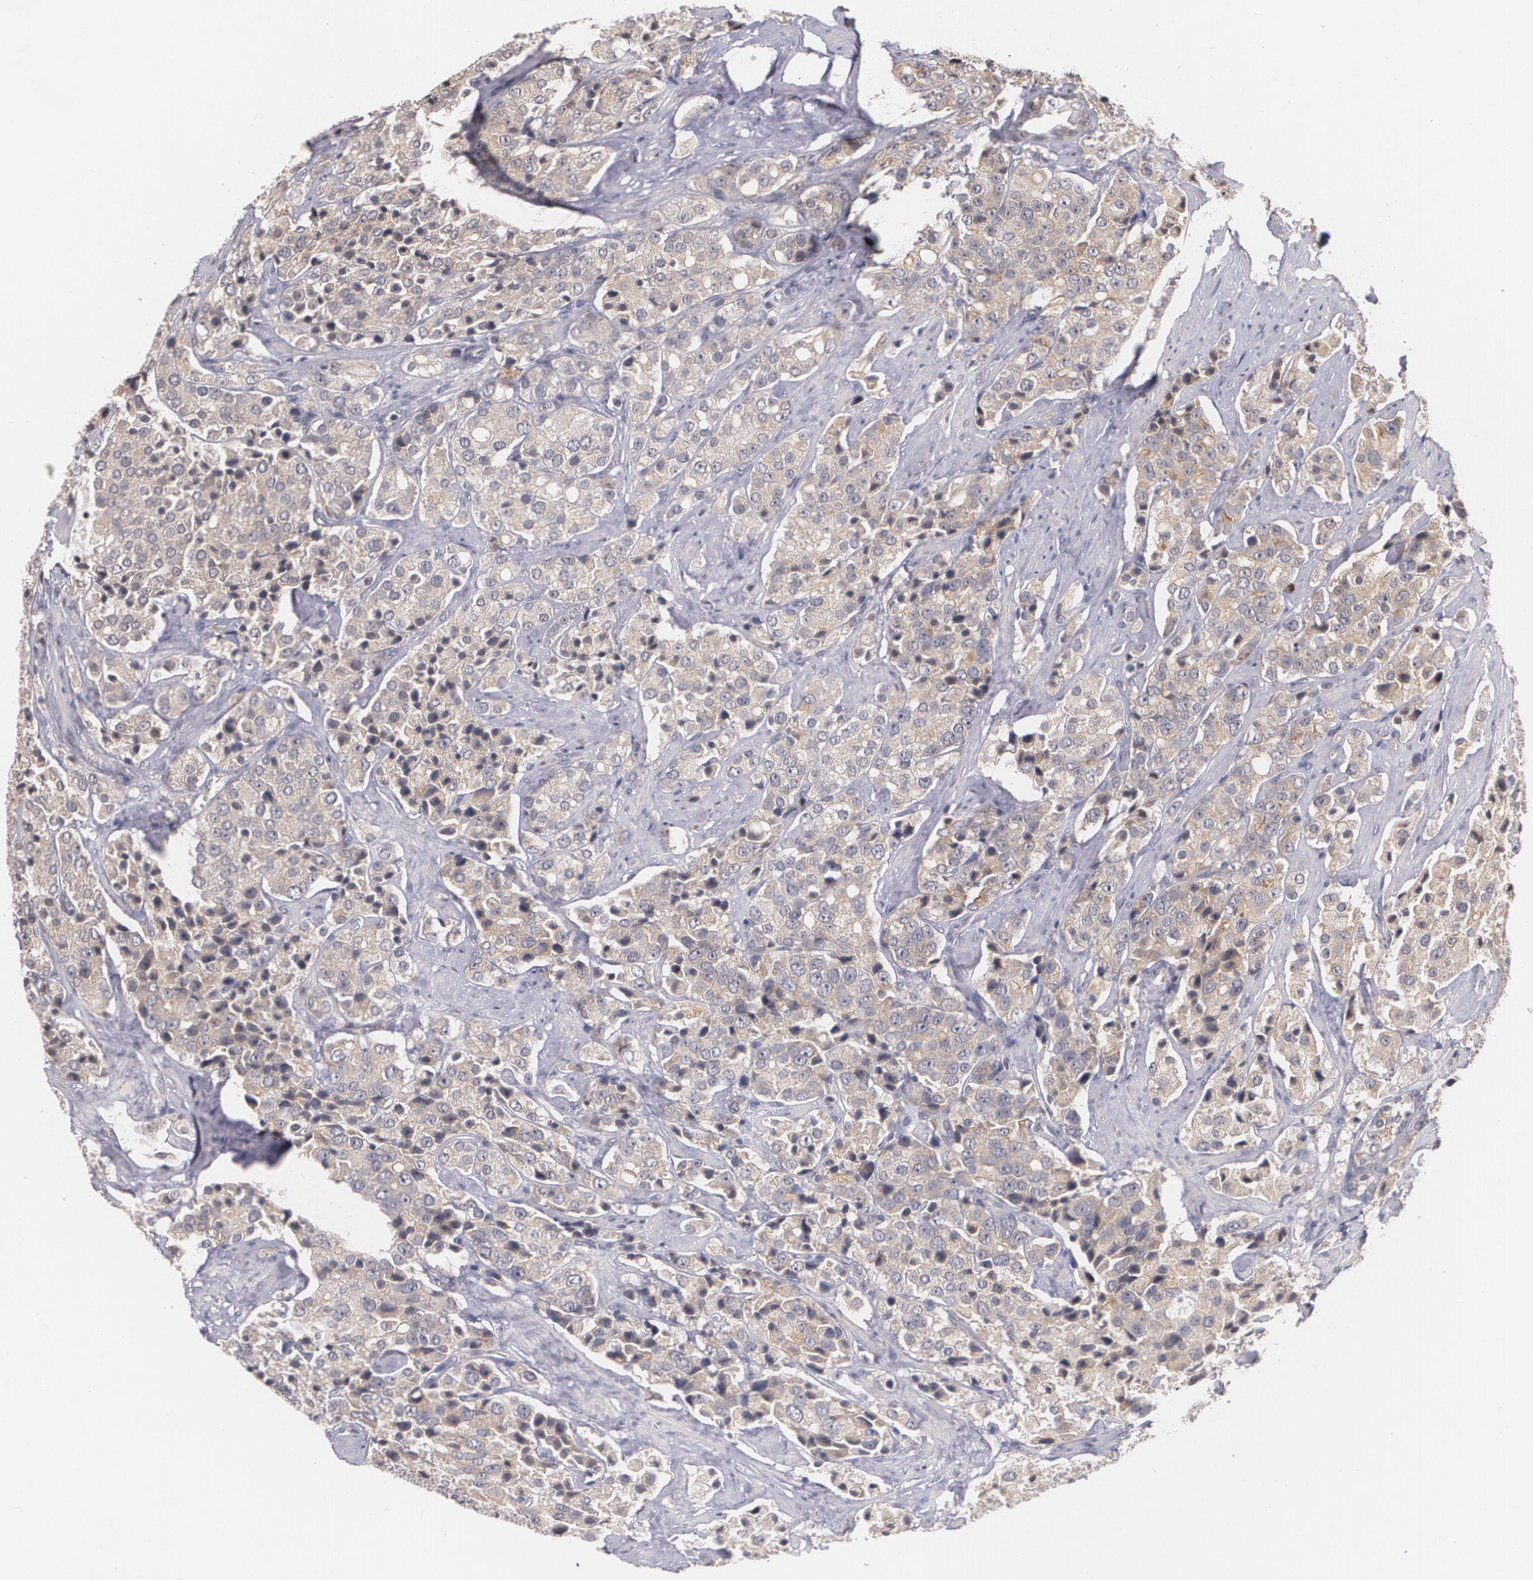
{"staining": {"intensity": "weak", "quantity": "25%-75%", "location": "cytoplasmic/membranous"}, "tissue": "prostate cancer", "cell_type": "Tumor cells", "image_type": "cancer", "snomed": [{"axis": "morphology", "description": "Adenocarcinoma, Medium grade"}, {"axis": "topography", "description": "Prostate"}], "caption": "Adenocarcinoma (medium-grade) (prostate) stained for a protein exhibits weak cytoplasmic/membranous positivity in tumor cells. (DAB (3,3'-diaminobenzidine) IHC, brown staining for protein, blue staining for nuclei).", "gene": "IFNGR2", "patient": {"sex": "male", "age": 70}}